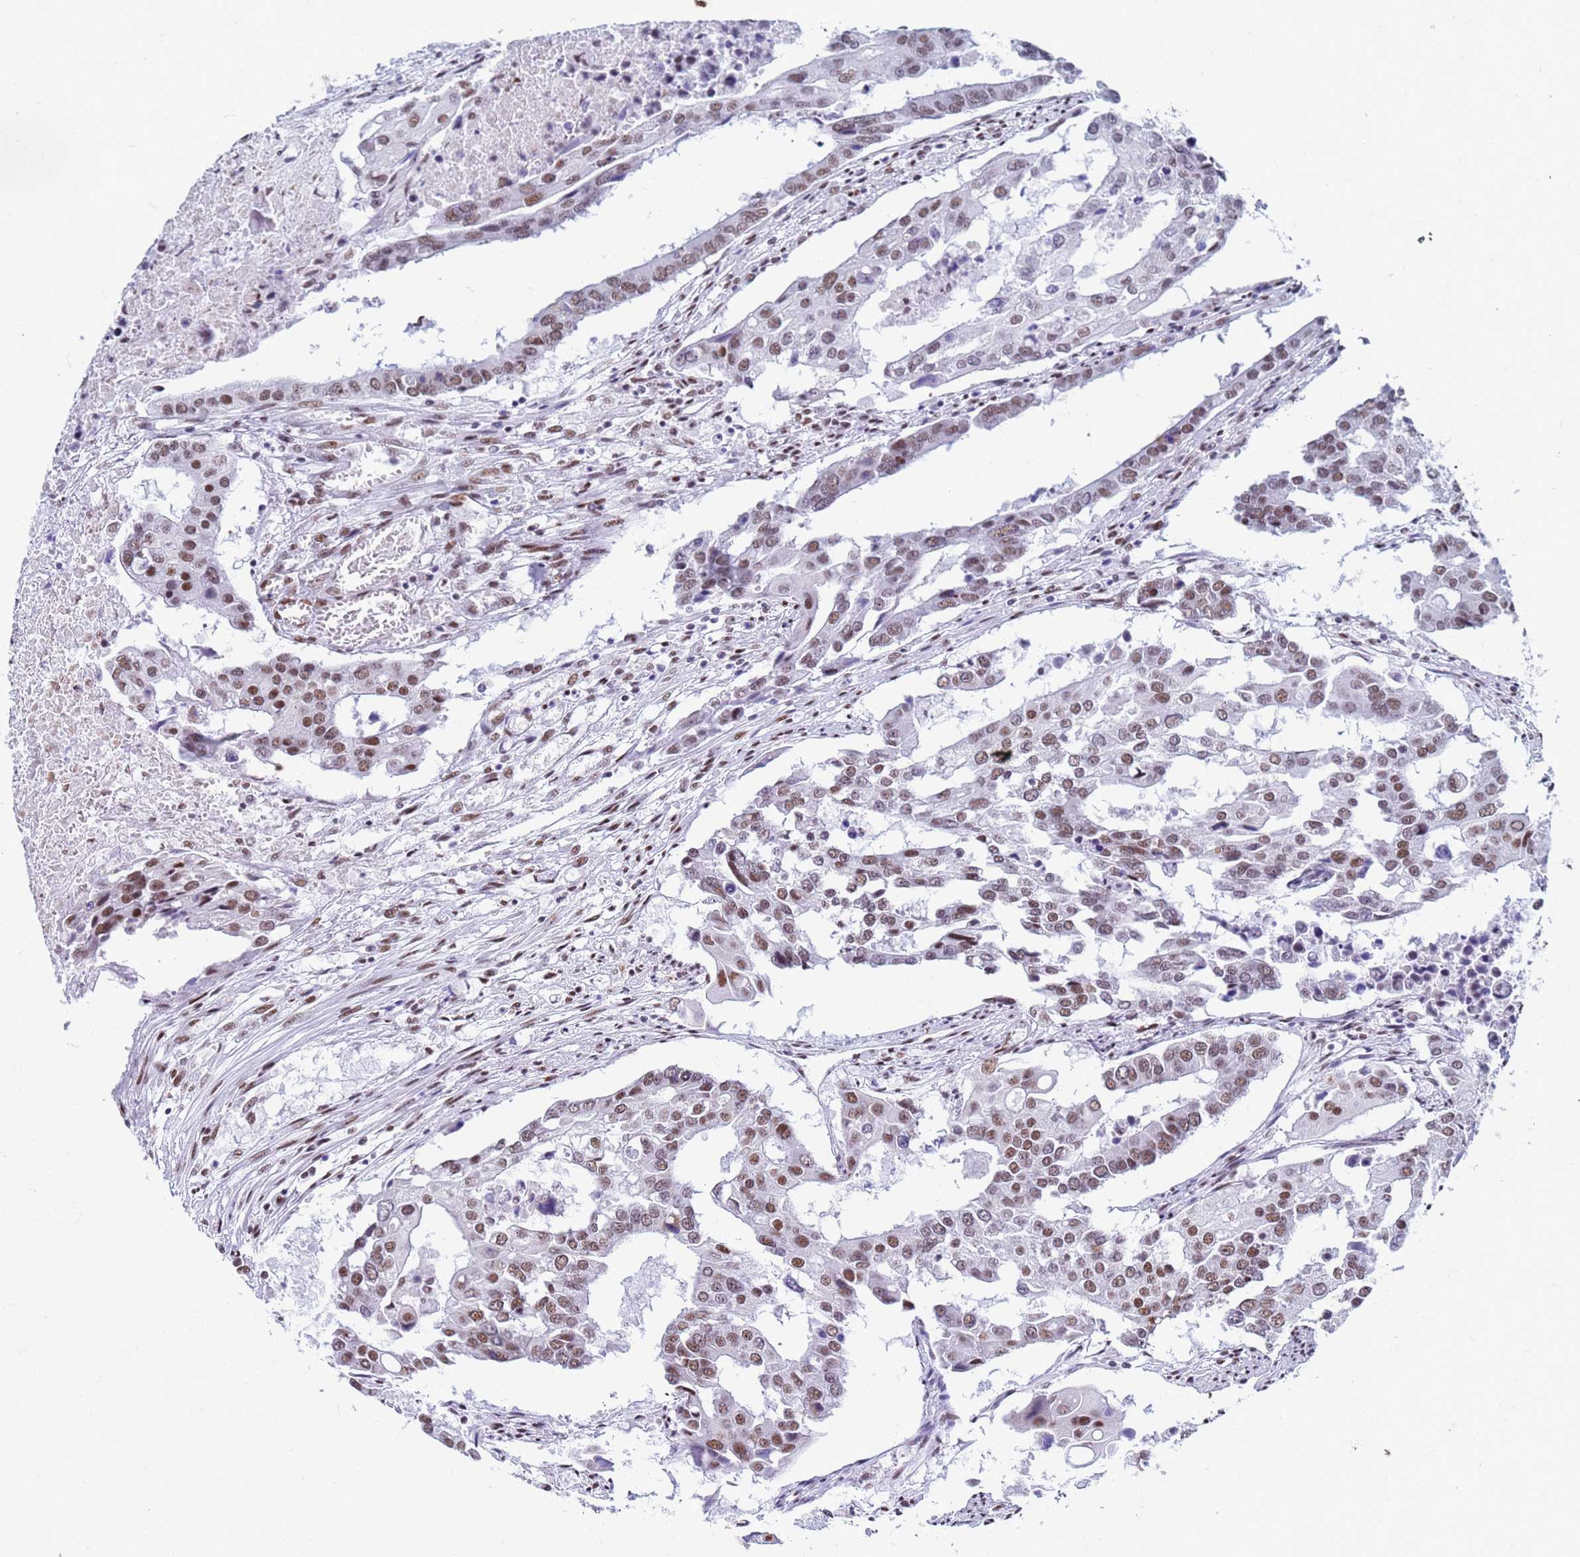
{"staining": {"intensity": "moderate", "quantity": ">75%", "location": "nuclear"}, "tissue": "colorectal cancer", "cell_type": "Tumor cells", "image_type": "cancer", "snomed": [{"axis": "morphology", "description": "Adenocarcinoma, NOS"}, {"axis": "topography", "description": "Colon"}], "caption": "Immunohistochemical staining of colorectal cancer displays moderate nuclear protein expression in about >75% of tumor cells.", "gene": "FAM170B", "patient": {"sex": "male", "age": 77}}